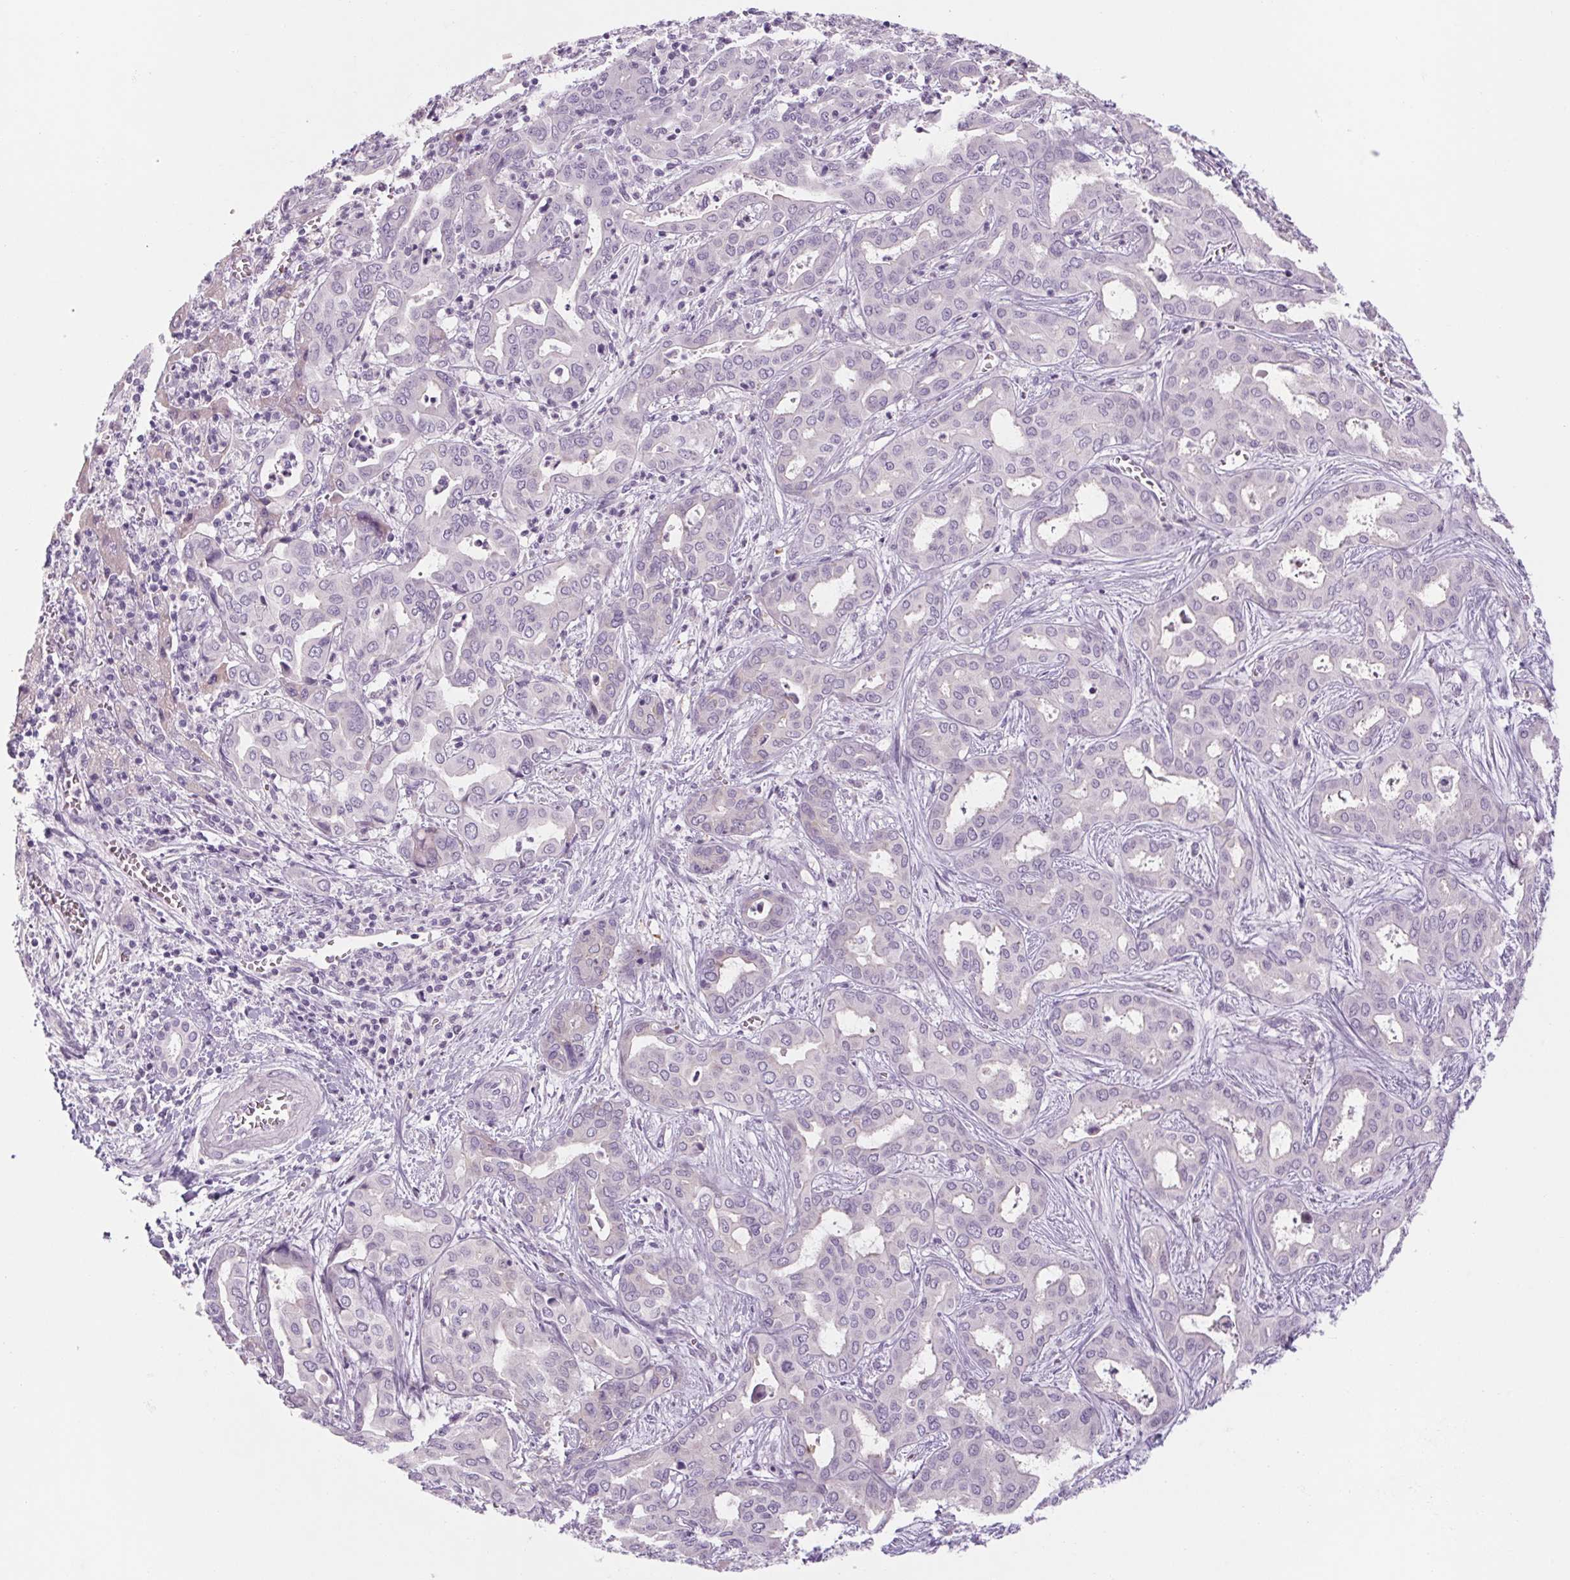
{"staining": {"intensity": "negative", "quantity": "none", "location": "none"}, "tissue": "liver cancer", "cell_type": "Tumor cells", "image_type": "cancer", "snomed": [{"axis": "morphology", "description": "Cholangiocarcinoma"}, {"axis": "topography", "description": "Liver"}], "caption": "Immunohistochemical staining of liver cancer (cholangiocarcinoma) demonstrates no significant expression in tumor cells.", "gene": "RPTN", "patient": {"sex": "female", "age": 64}}